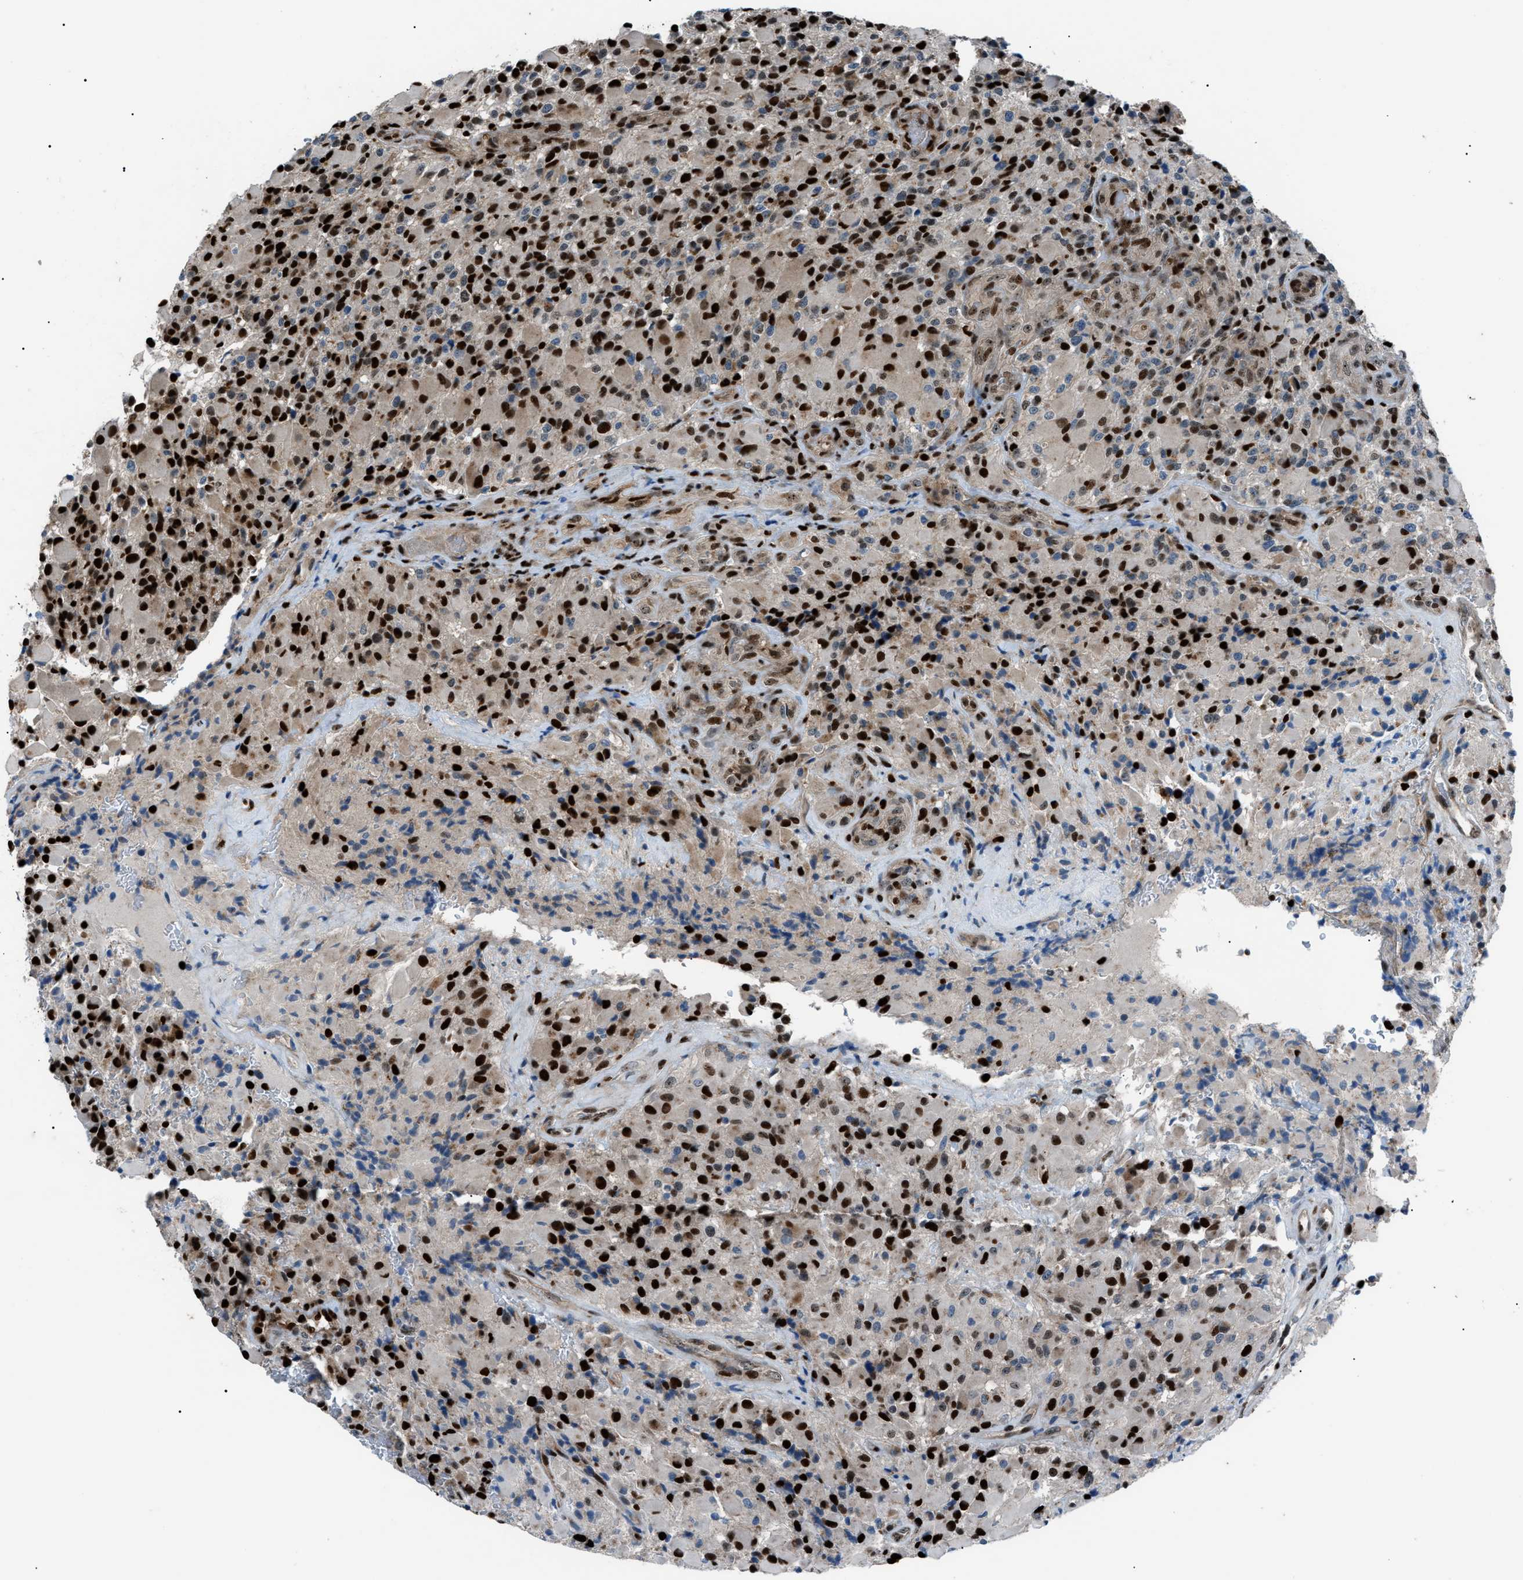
{"staining": {"intensity": "strong", "quantity": ">75%", "location": "nuclear"}, "tissue": "glioma", "cell_type": "Tumor cells", "image_type": "cancer", "snomed": [{"axis": "morphology", "description": "Glioma, malignant, High grade"}, {"axis": "topography", "description": "Brain"}], "caption": "Malignant glioma (high-grade) stained for a protein (brown) demonstrates strong nuclear positive expression in approximately >75% of tumor cells.", "gene": "PRKX", "patient": {"sex": "male", "age": 71}}